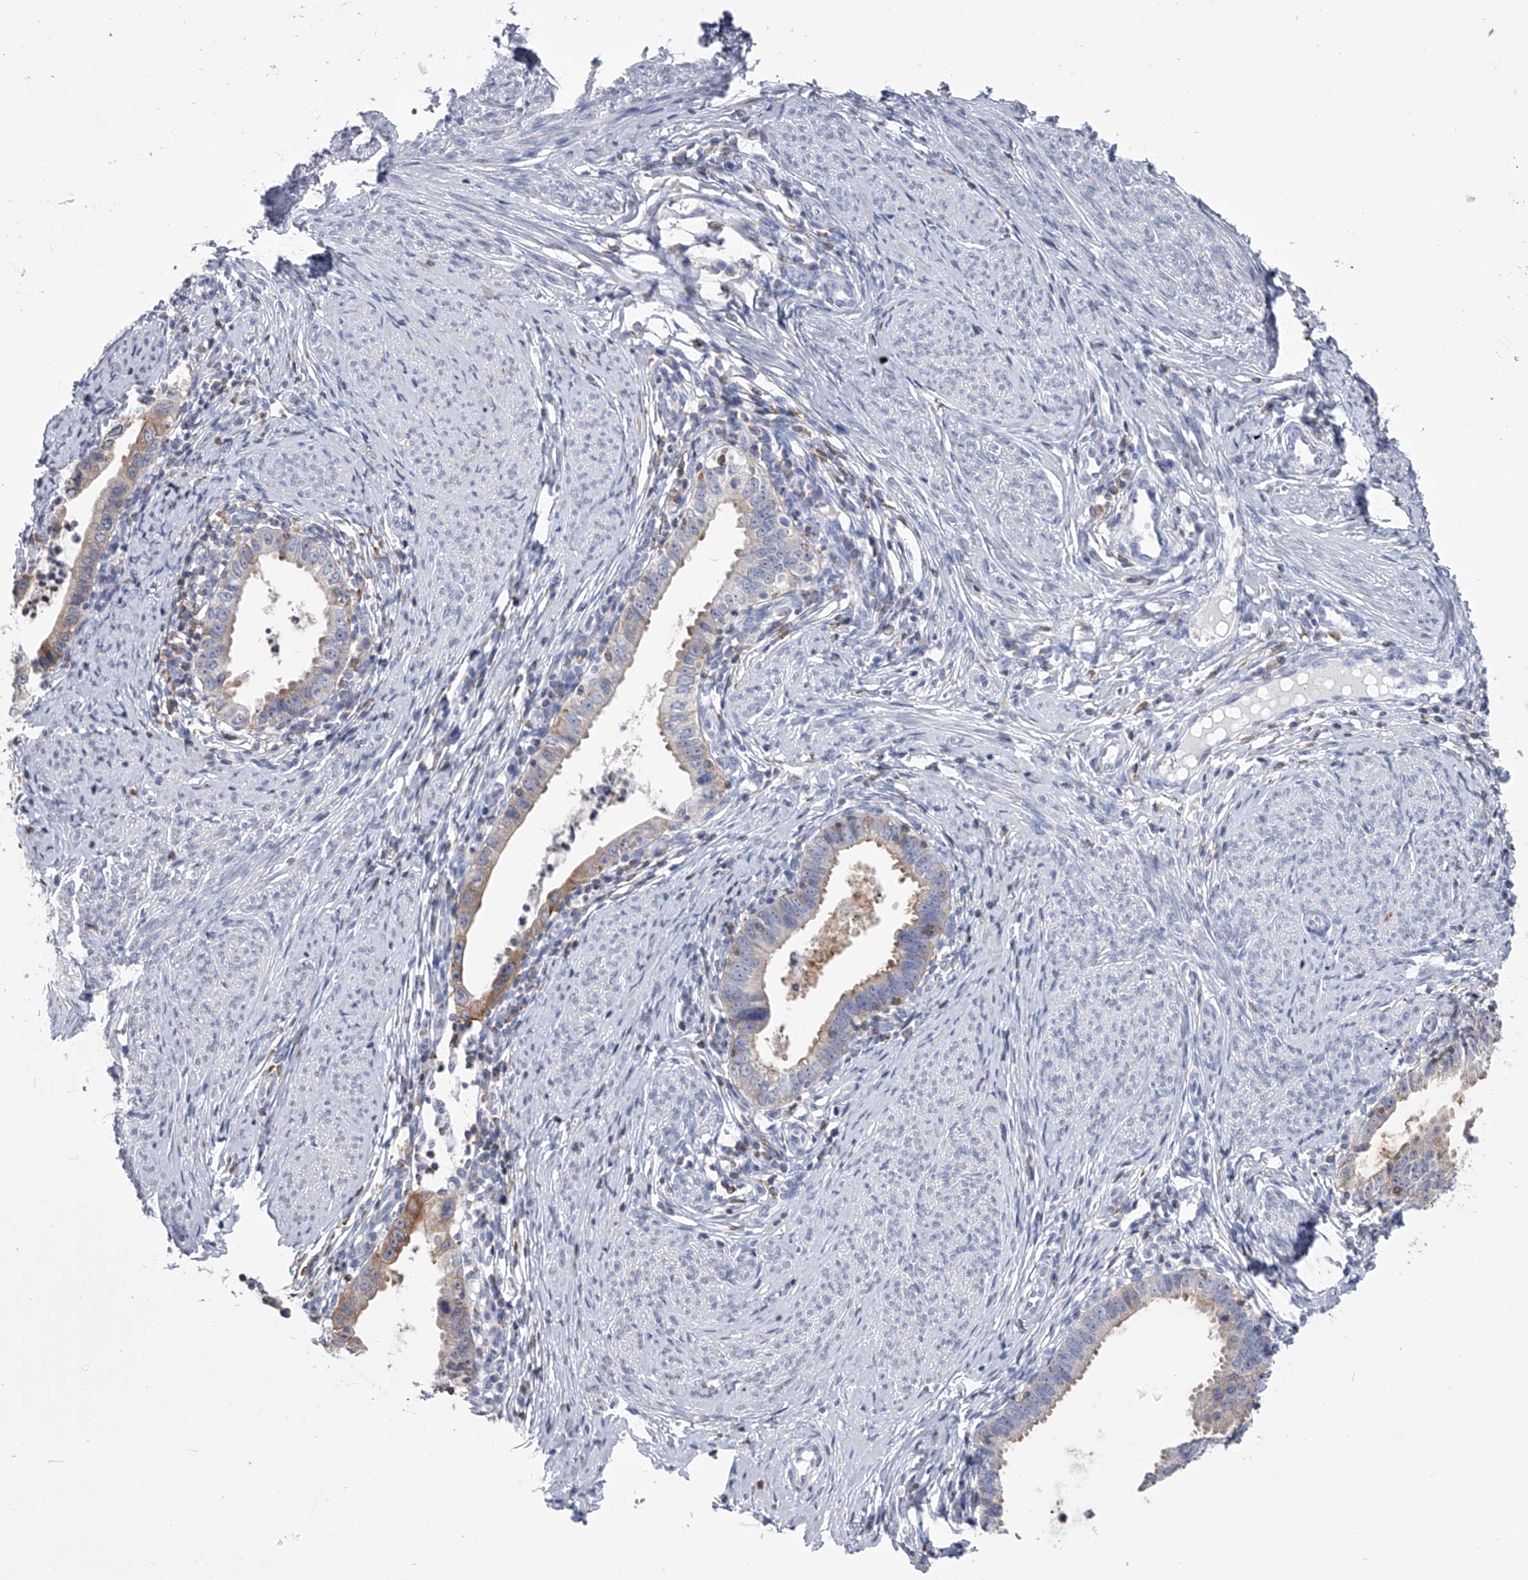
{"staining": {"intensity": "weak", "quantity": "<25%", "location": "cytoplasmic/membranous"}, "tissue": "cervical cancer", "cell_type": "Tumor cells", "image_type": "cancer", "snomed": [{"axis": "morphology", "description": "Adenocarcinoma, NOS"}, {"axis": "topography", "description": "Cervix"}], "caption": "High power microscopy micrograph of an immunohistochemistry image of adenocarcinoma (cervical), revealing no significant positivity in tumor cells.", "gene": "TASP1", "patient": {"sex": "female", "age": 36}}